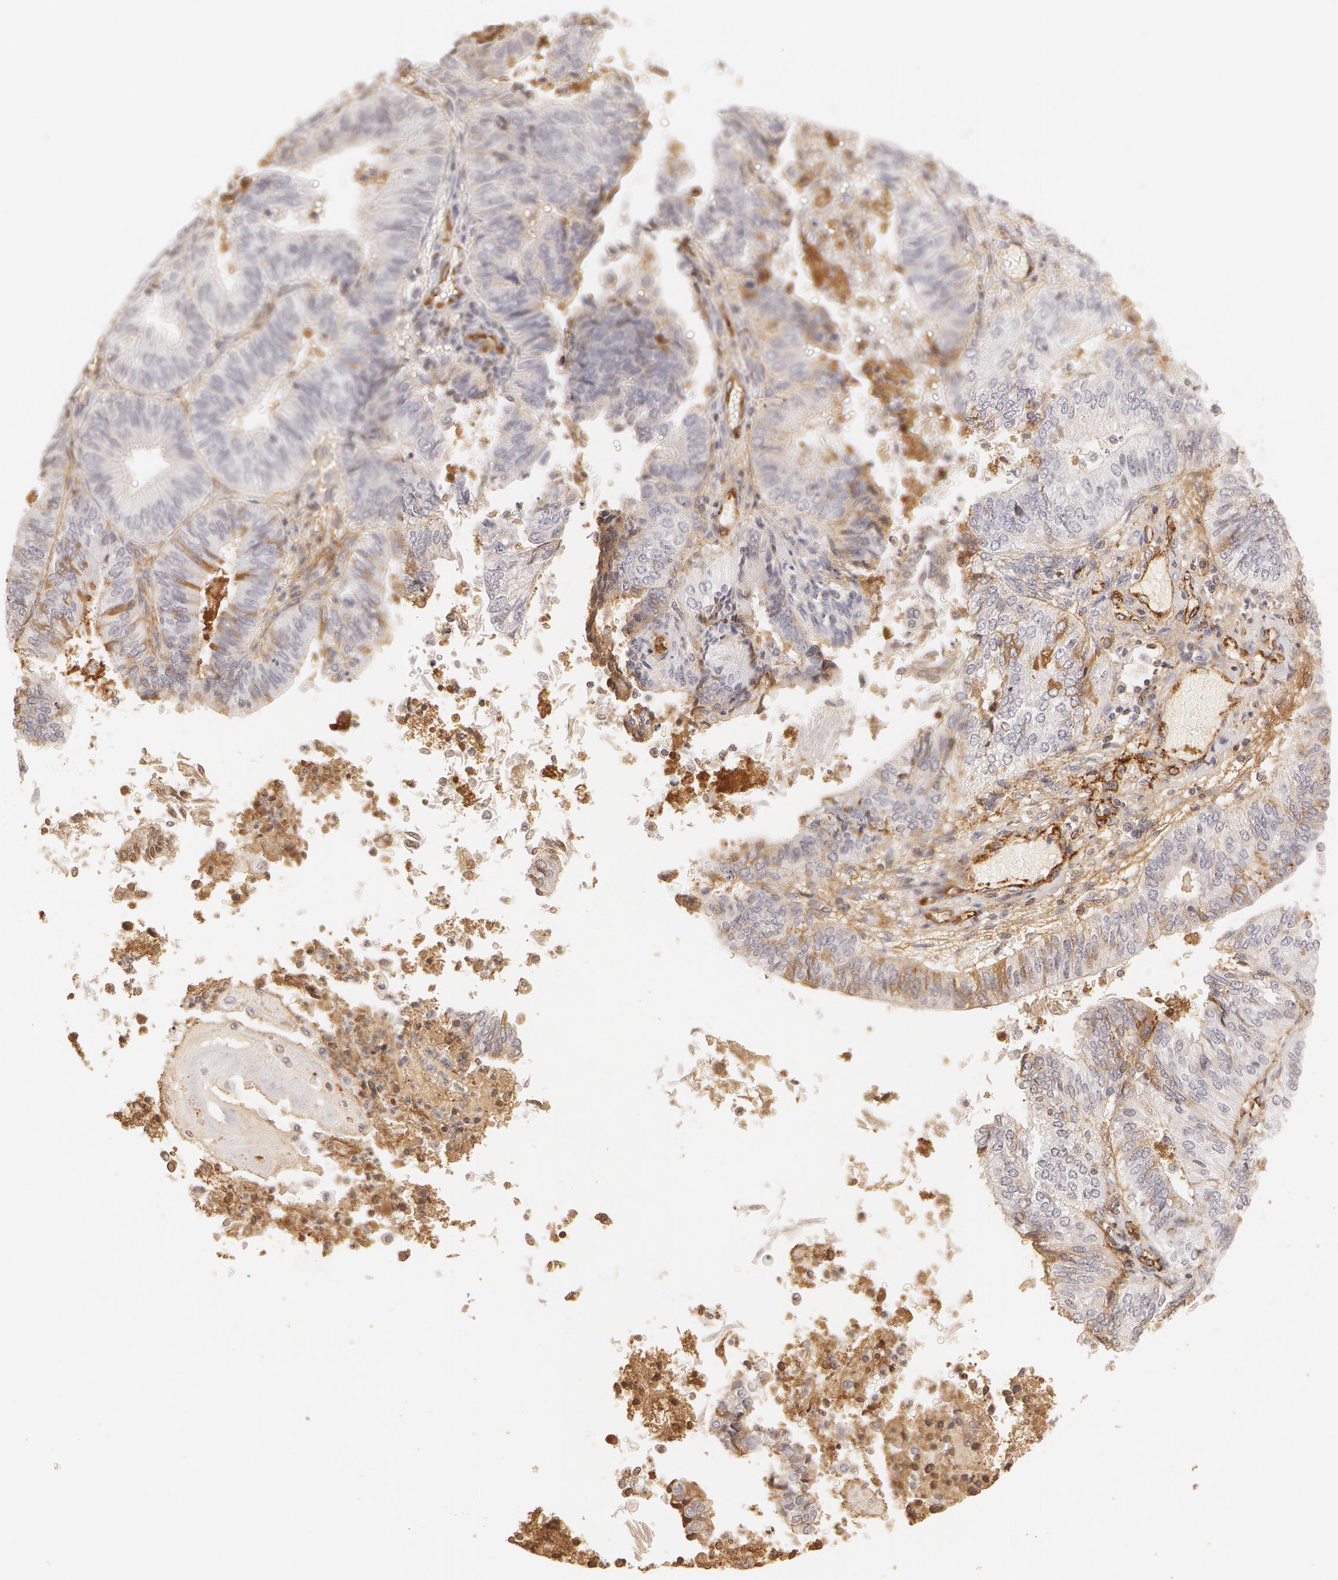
{"staining": {"intensity": "negative", "quantity": "none", "location": "none"}, "tissue": "endometrial cancer", "cell_type": "Tumor cells", "image_type": "cancer", "snomed": [{"axis": "morphology", "description": "Adenocarcinoma, NOS"}, {"axis": "topography", "description": "Endometrium"}], "caption": "IHC of human endometrial adenocarcinoma exhibits no expression in tumor cells.", "gene": "VWF", "patient": {"sex": "female", "age": 55}}